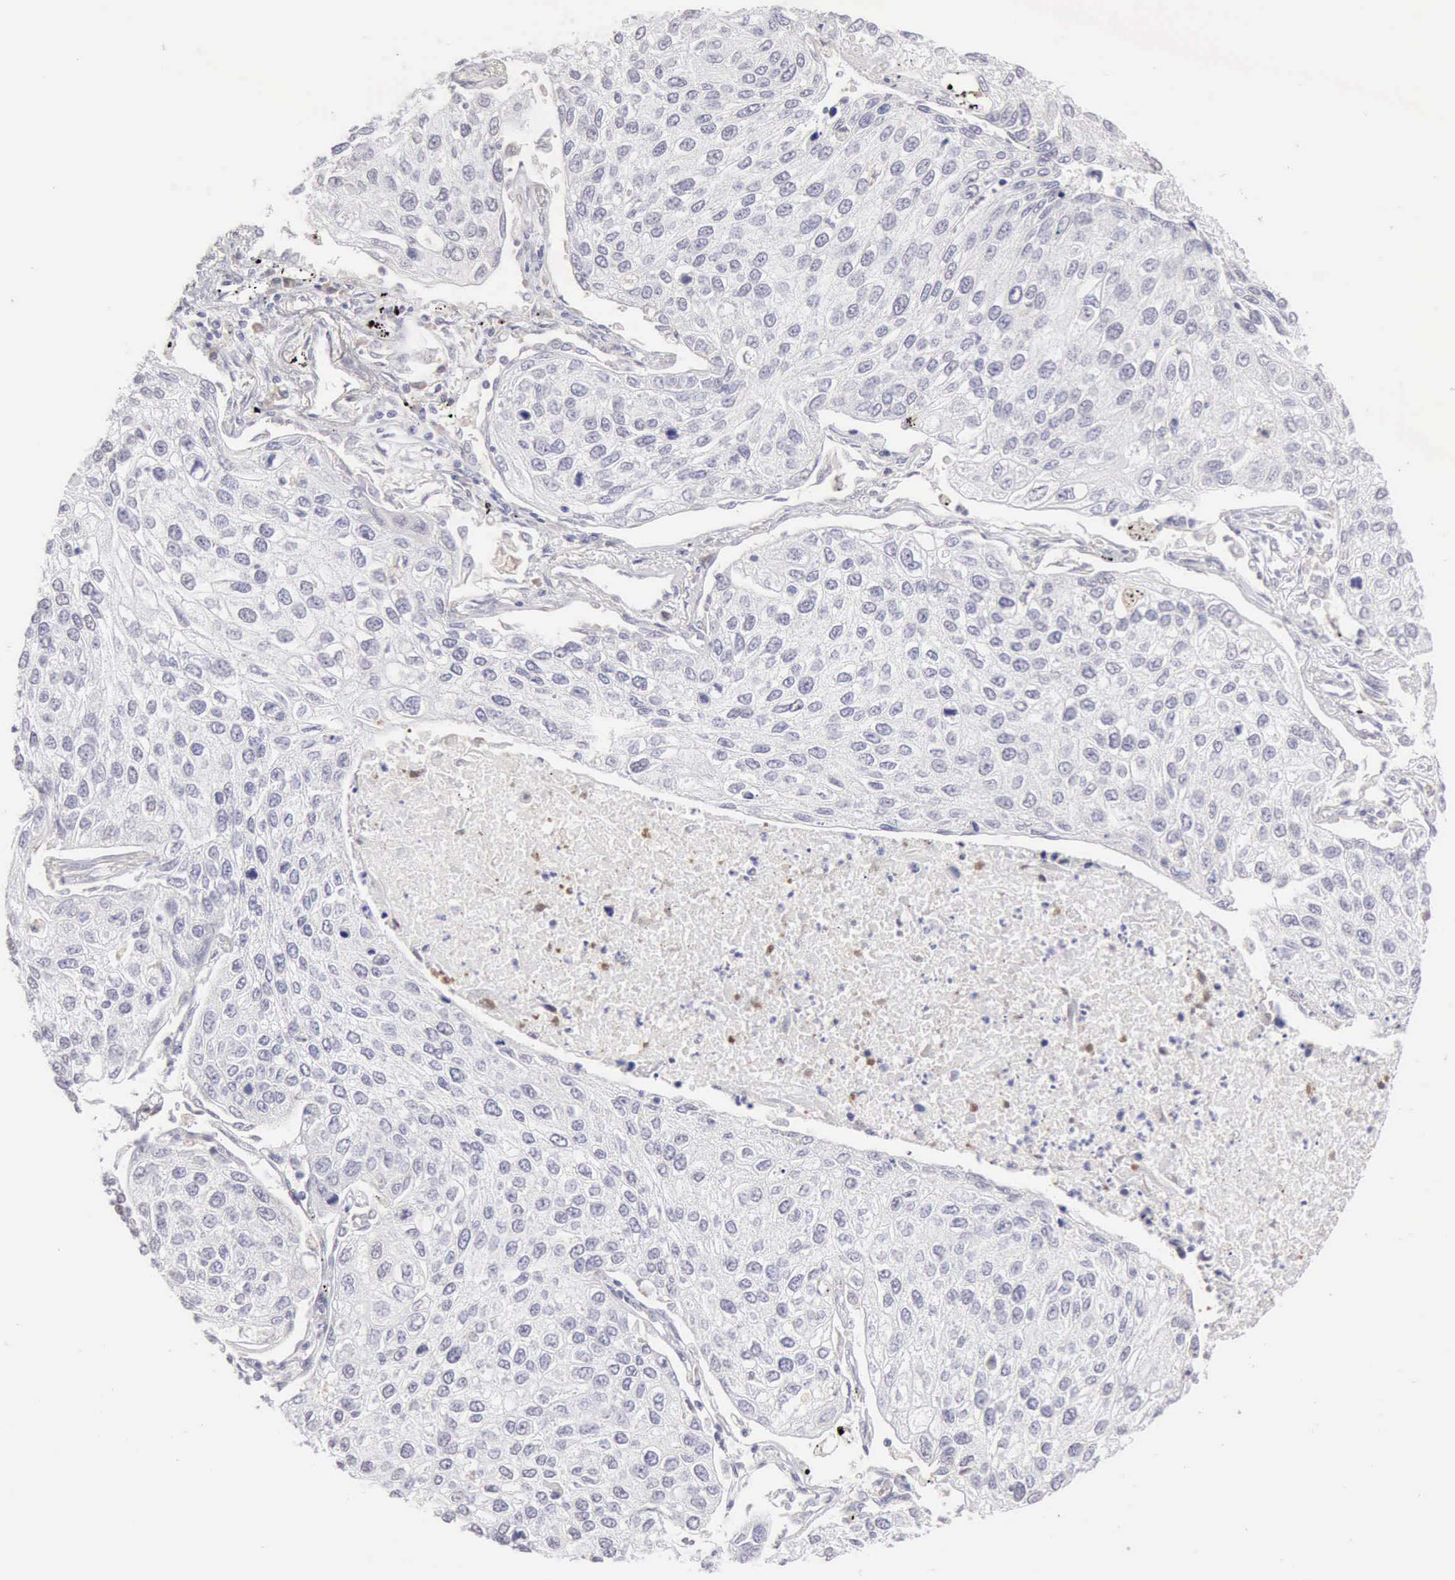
{"staining": {"intensity": "negative", "quantity": "none", "location": "none"}, "tissue": "lung cancer", "cell_type": "Tumor cells", "image_type": "cancer", "snomed": [{"axis": "morphology", "description": "Squamous cell carcinoma, NOS"}, {"axis": "topography", "description": "Lung"}], "caption": "Image shows no significant protein expression in tumor cells of squamous cell carcinoma (lung). Nuclei are stained in blue.", "gene": "RNASE1", "patient": {"sex": "male", "age": 75}}